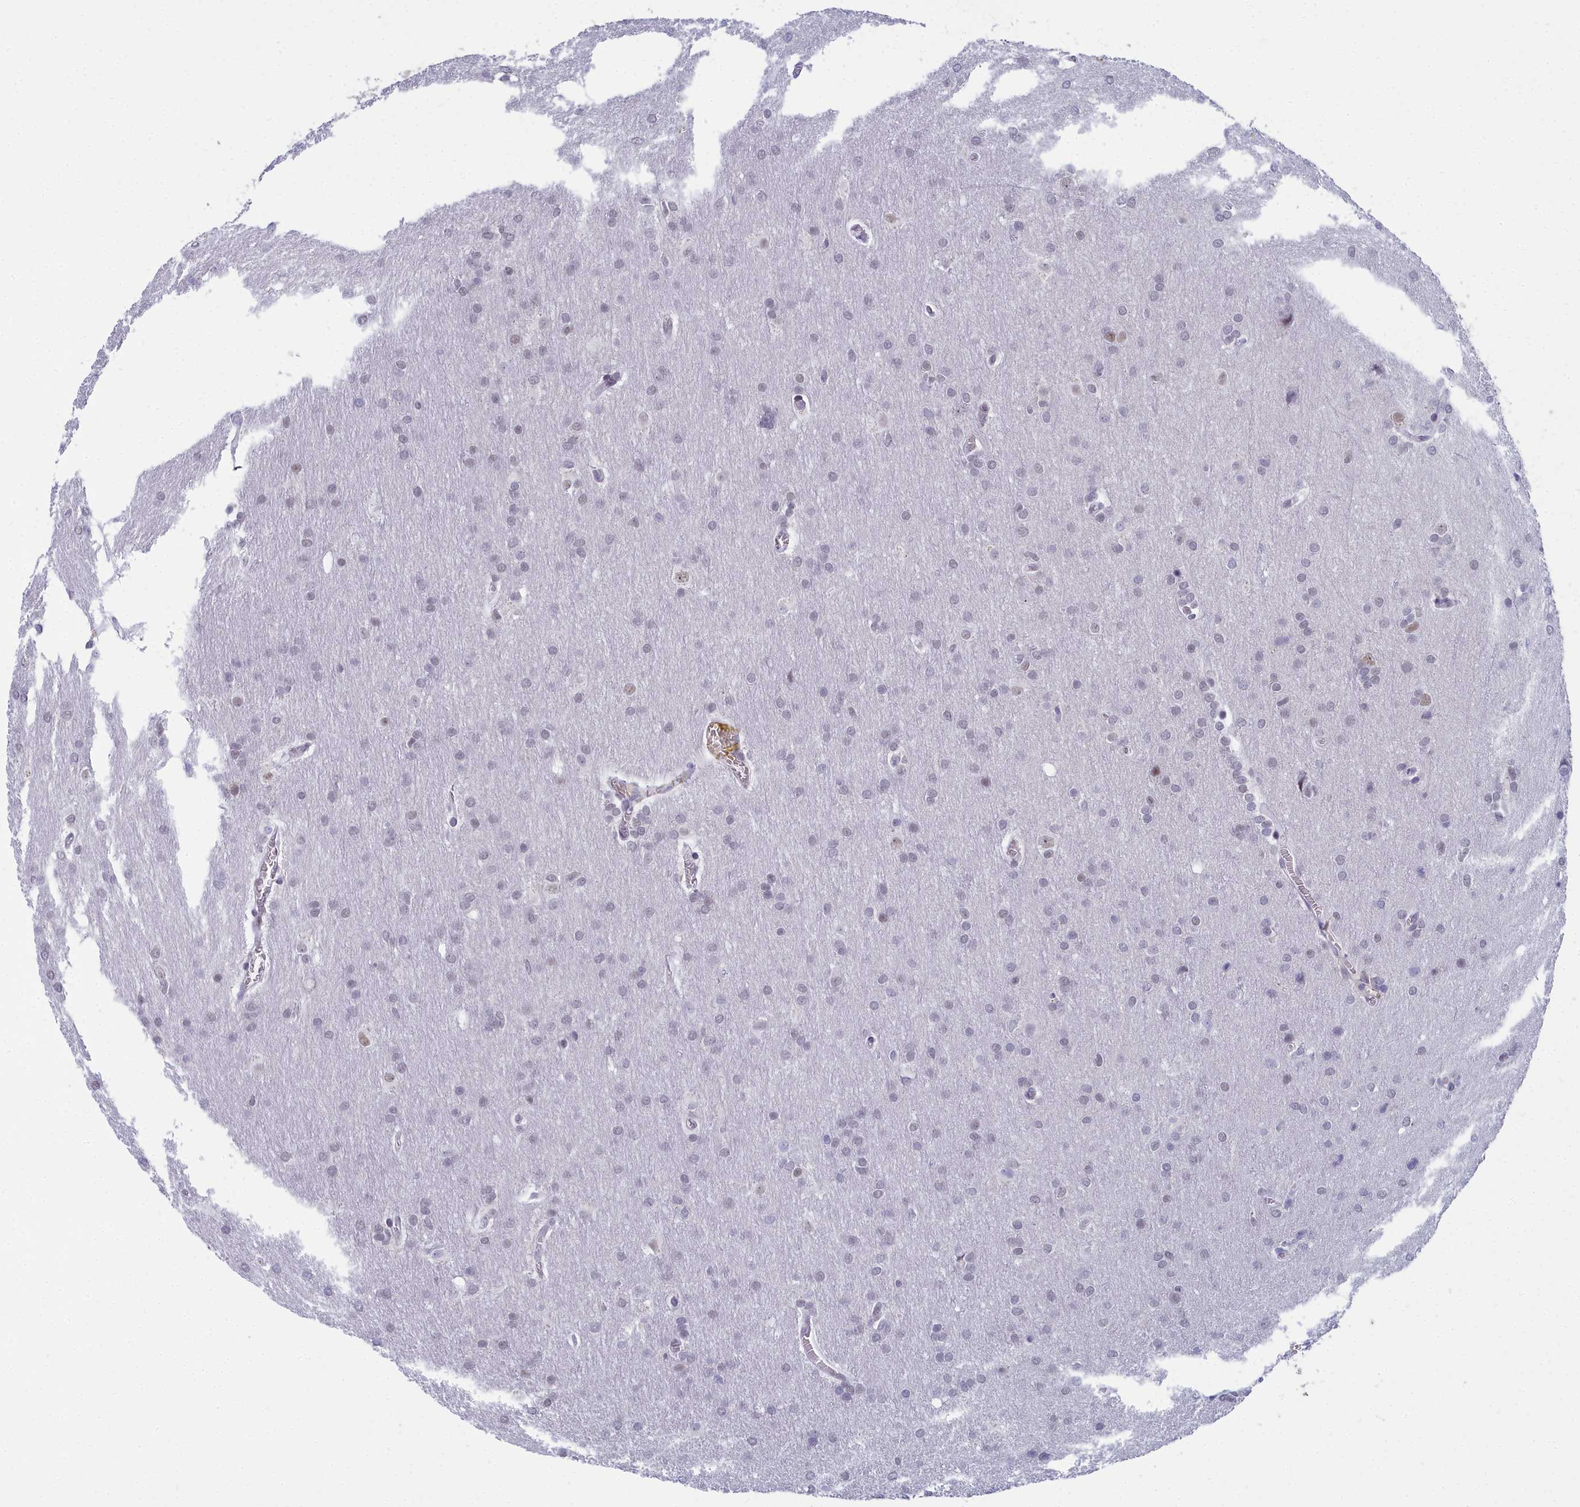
{"staining": {"intensity": "negative", "quantity": "none", "location": "none"}, "tissue": "glioma", "cell_type": "Tumor cells", "image_type": "cancer", "snomed": [{"axis": "morphology", "description": "Glioma, malignant, Low grade"}, {"axis": "topography", "description": "Brain"}], "caption": "This photomicrograph is of glioma stained with immunohistochemistry (IHC) to label a protein in brown with the nuclei are counter-stained blue. There is no staining in tumor cells. (Immunohistochemistry (ihc), brightfield microscopy, high magnification).", "gene": "CCDC97", "patient": {"sex": "female", "age": 32}}